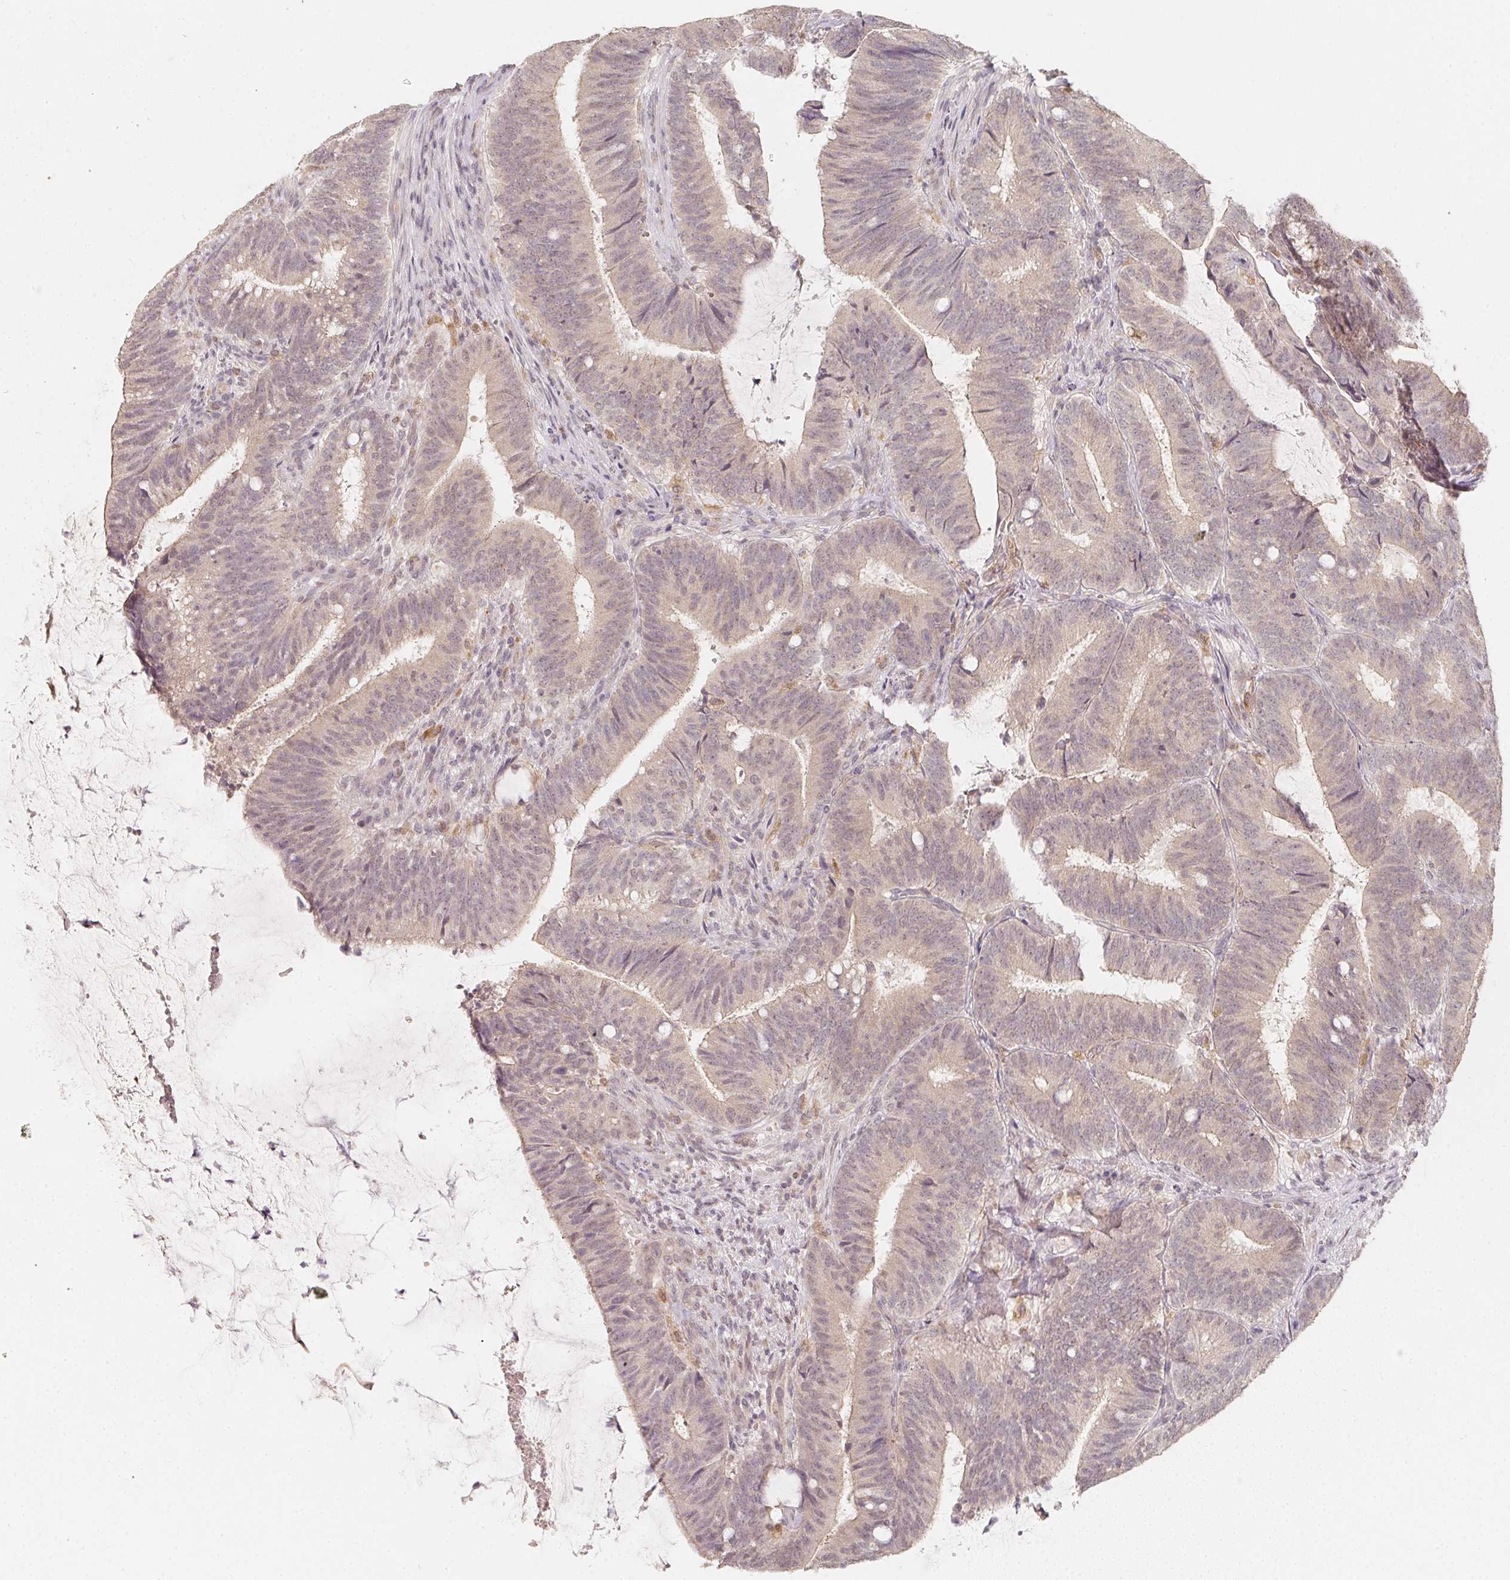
{"staining": {"intensity": "weak", "quantity": "25%-75%", "location": "cytoplasmic/membranous,nuclear"}, "tissue": "colorectal cancer", "cell_type": "Tumor cells", "image_type": "cancer", "snomed": [{"axis": "morphology", "description": "Adenocarcinoma, NOS"}, {"axis": "topography", "description": "Colon"}], "caption": "About 25%-75% of tumor cells in human colorectal adenocarcinoma demonstrate weak cytoplasmic/membranous and nuclear protein positivity as visualized by brown immunohistochemical staining.", "gene": "SOAT1", "patient": {"sex": "female", "age": 43}}